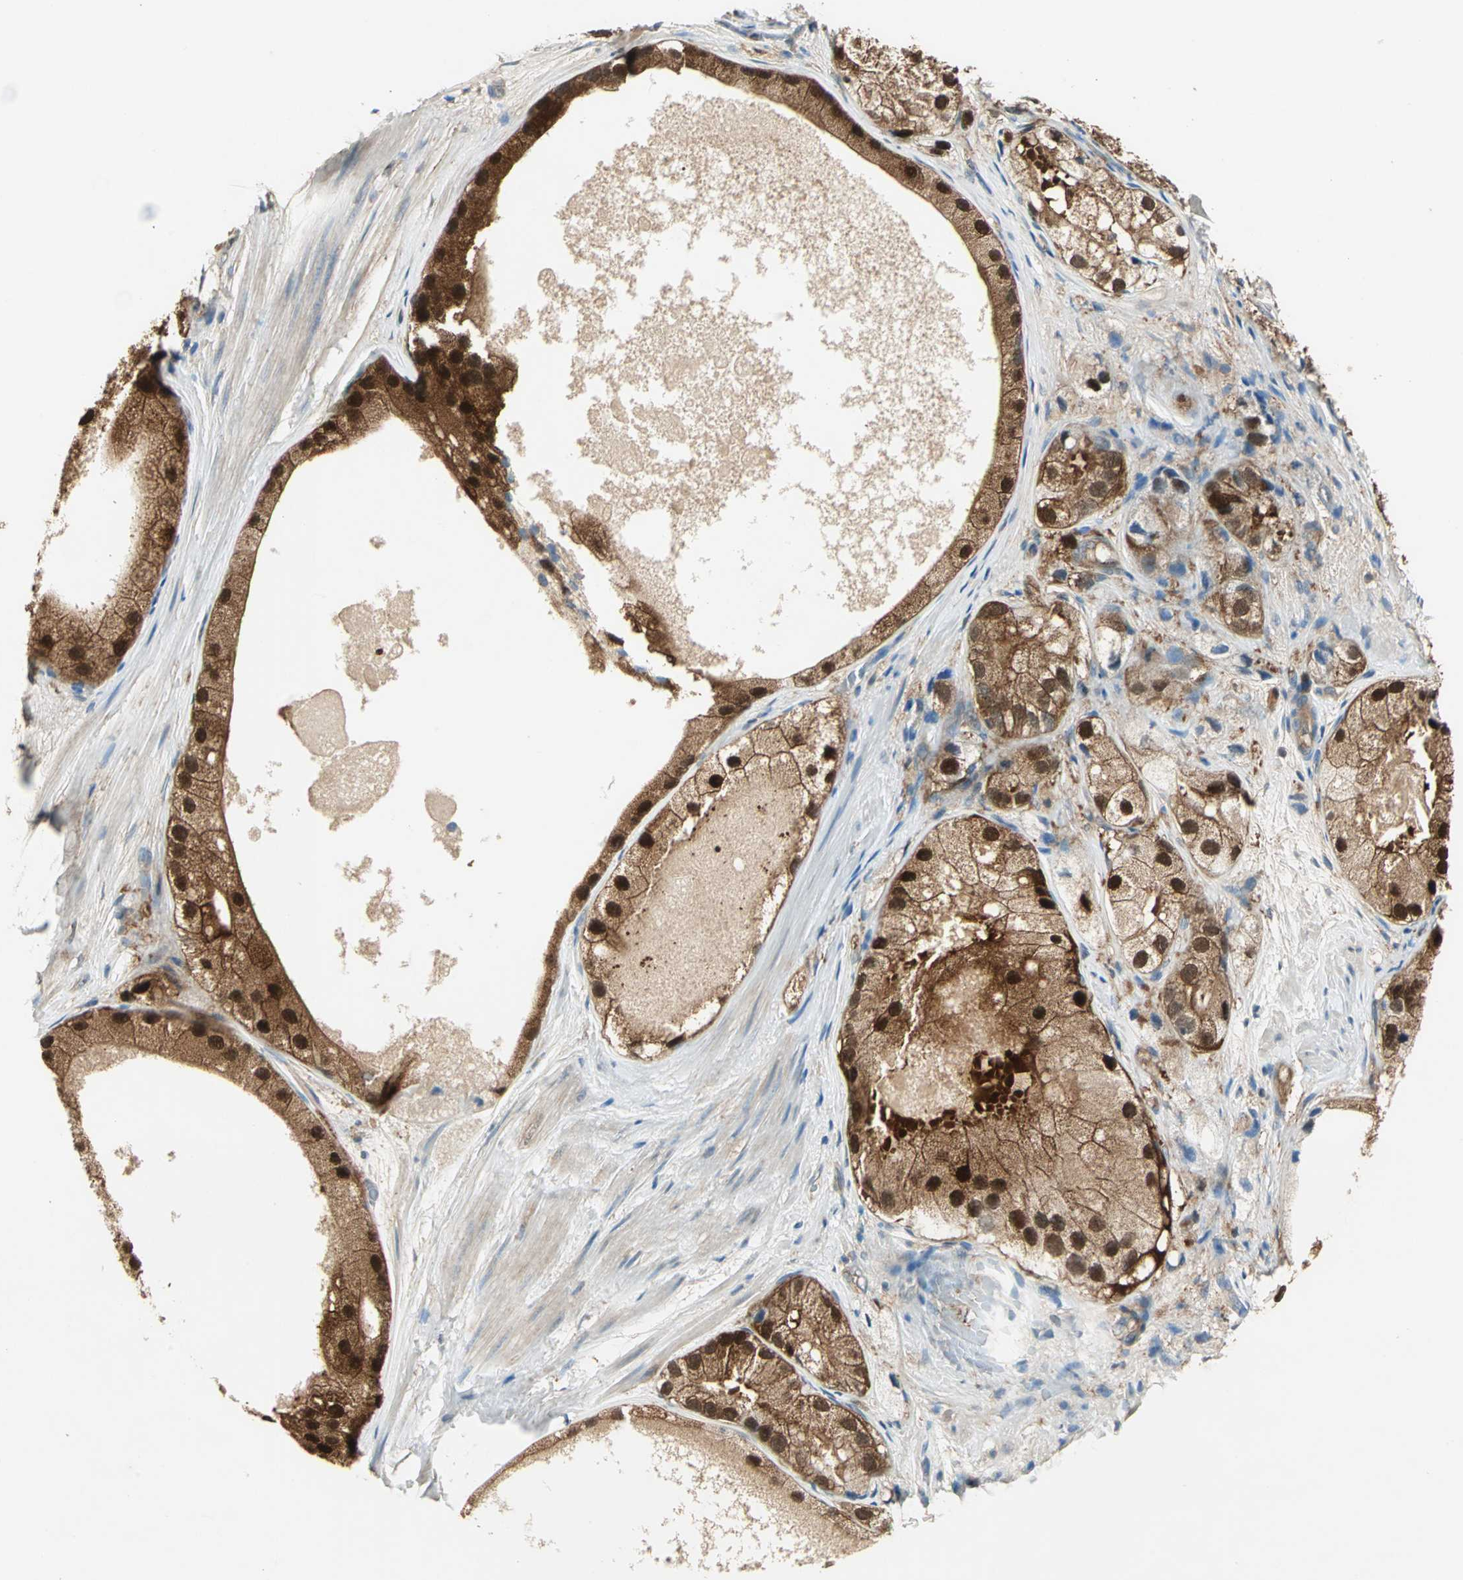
{"staining": {"intensity": "strong", "quantity": ">75%", "location": "cytoplasmic/membranous,nuclear"}, "tissue": "prostate cancer", "cell_type": "Tumor cells", "image_type": "cancer", "snomed": [{"axis": "morphology", "description": "Adenocarcinoma, Low grade"}, {"axis": "topography", "description": "Prostate"}], "caption": "IHC micrograph of neoplastic tissue: human prostate cancer (adenocarcinoma (low-grade)) stained using immunohistochemistry reveals high levels of strong protein expression localized specifically in the cytoplasmic/membranous and nuclear of tumor cells, appearing as a cytoplasmic/membranous and nuclear brown color.", "gene": "RRM2B", "patient": {"sex": "male", "age": 69}}